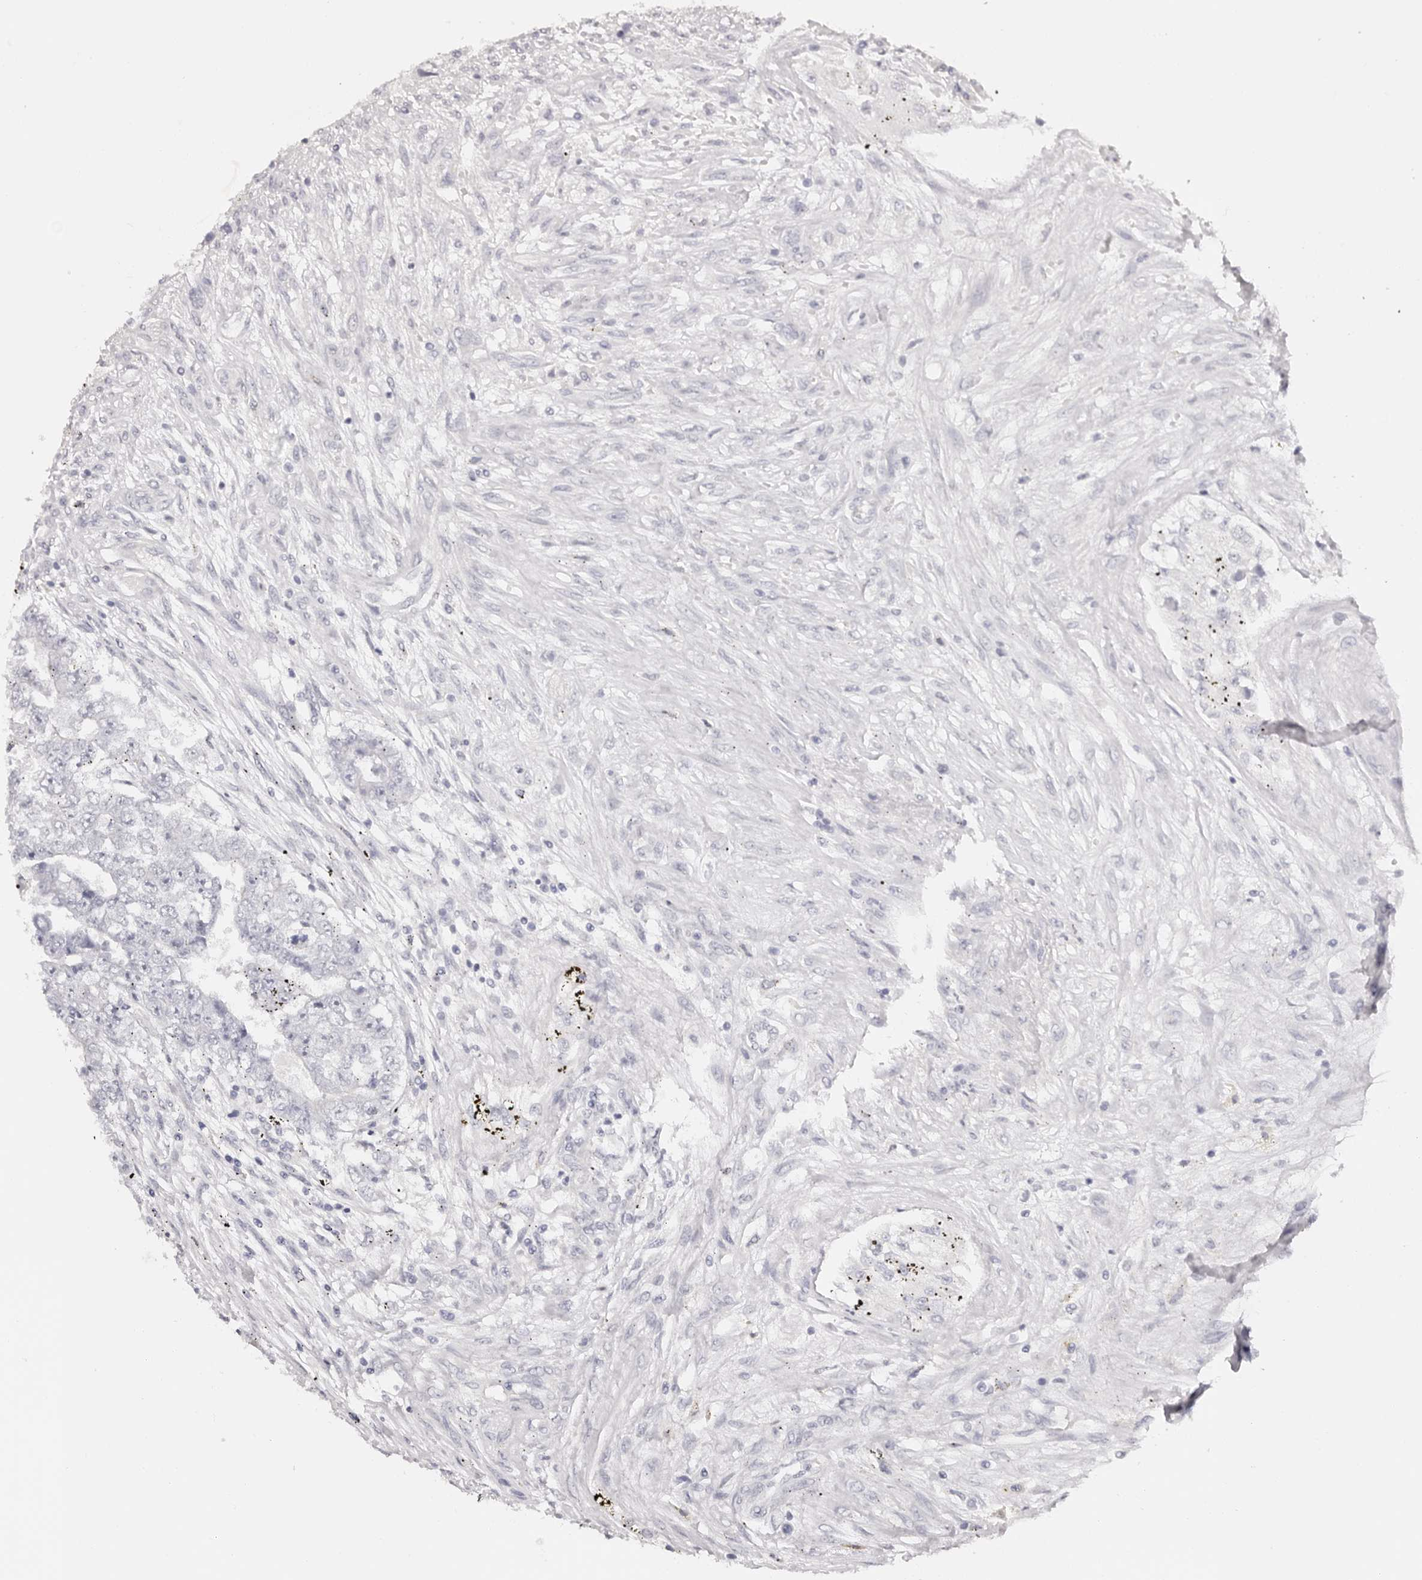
{"staining": {"intensity": "negative", "quantity": "none", "location": "none"}, "tissue": "testis cancer", "cell_type": "Tumor cells", "image_type": "cancer", "snomed": [{"axis": "morphology", "description": "Carcinoma, Embryonal, NOS"}, {"axis": "topography", "description": "Testis"}], "caption": "Immunohistochemistry (IHC) micrograph of neoplastic tissue: testis embryonal carcinoma stained with DAB reveals no significant protein staining in tumor cells. (Immunohistochemistry, brightfield microscopy, high magnification).", "gene": "ROM1", "patient": {"sex": "male", "age": 25}}